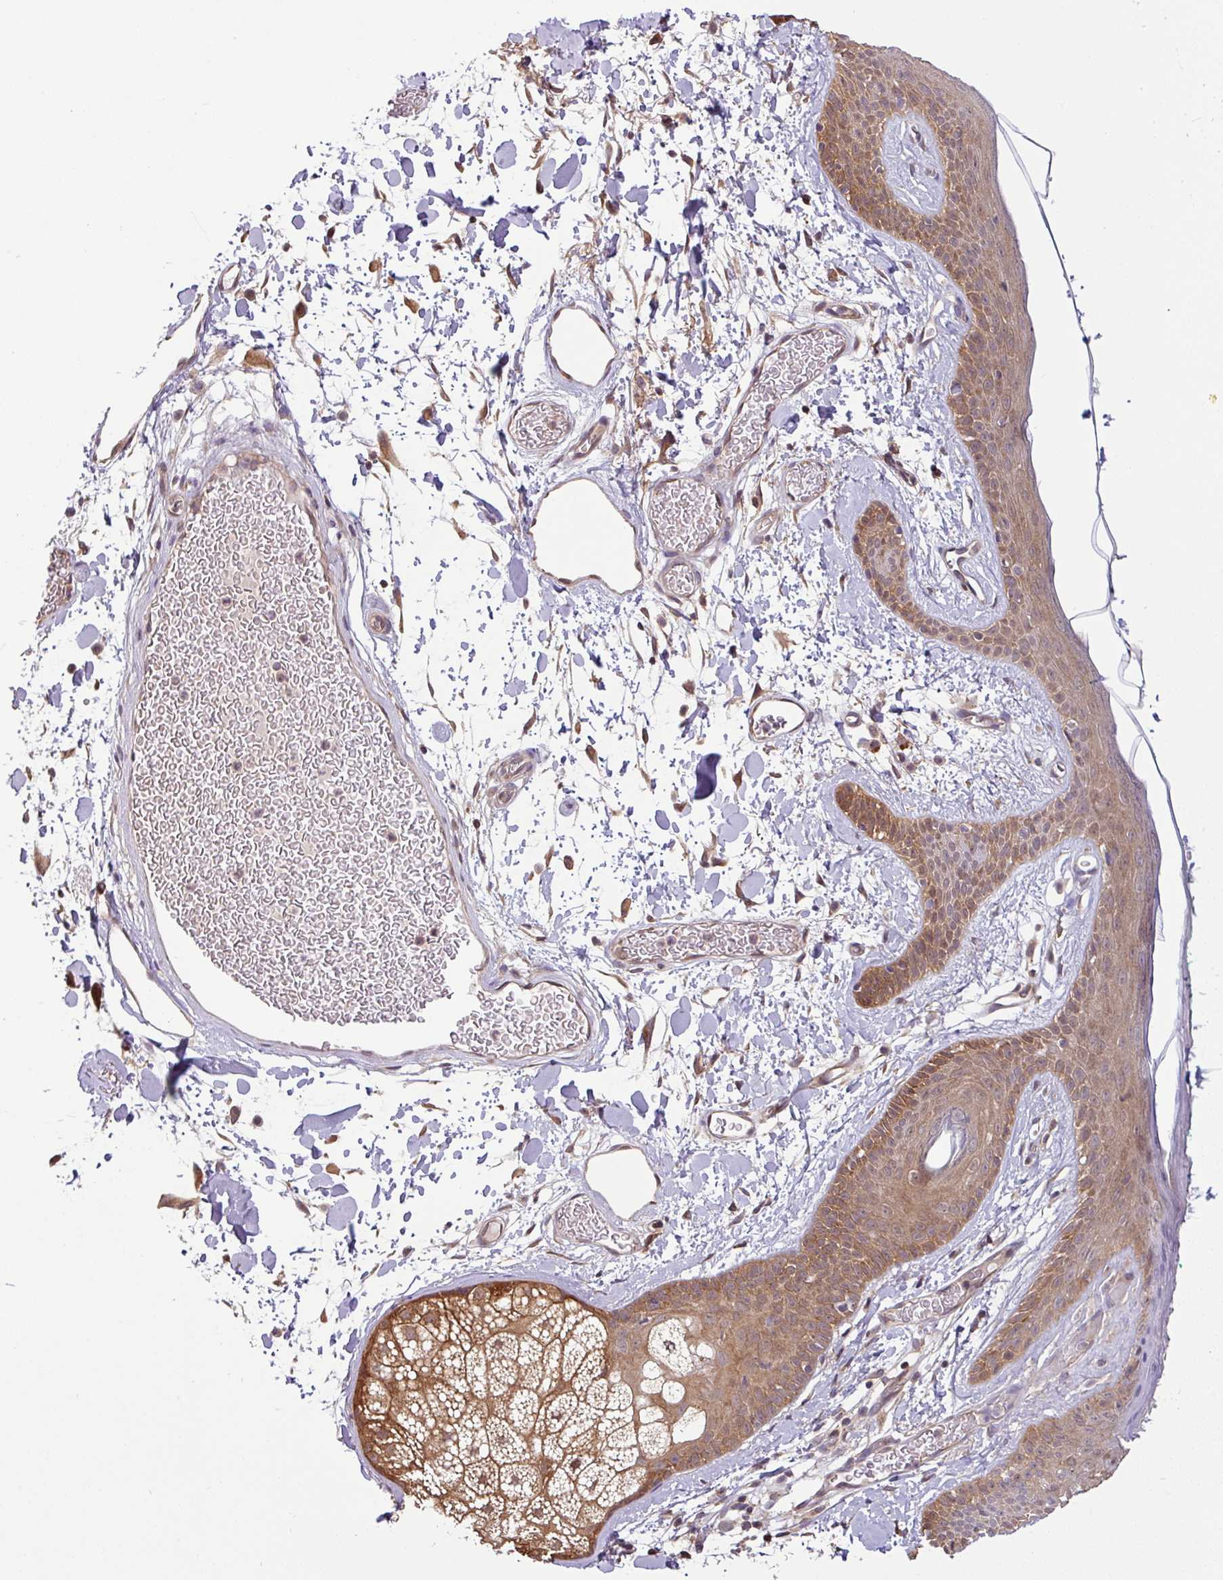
{"staining": {"intensity": "moderate", "quantity": ">75%", "location": "cytoplasmic/membranous"}, "tissue": "skin", "cell_type": "Fibroblasts", "image_type": "normal", "snomed": [{"axis": "morphology", "description": "Normal tissue, NOS"}, {"axis": "topography", "description": "Skin"}], "caption": "IHC of benign skin displays medium levels of moderate cytoplasmic/membranous expression in about >75% of fibroblasts. The protein of interest is shown in brown color, while the nuclei are stained blue.", "gene": "SHB", "patient": {"sex": "male", "age": 79}}